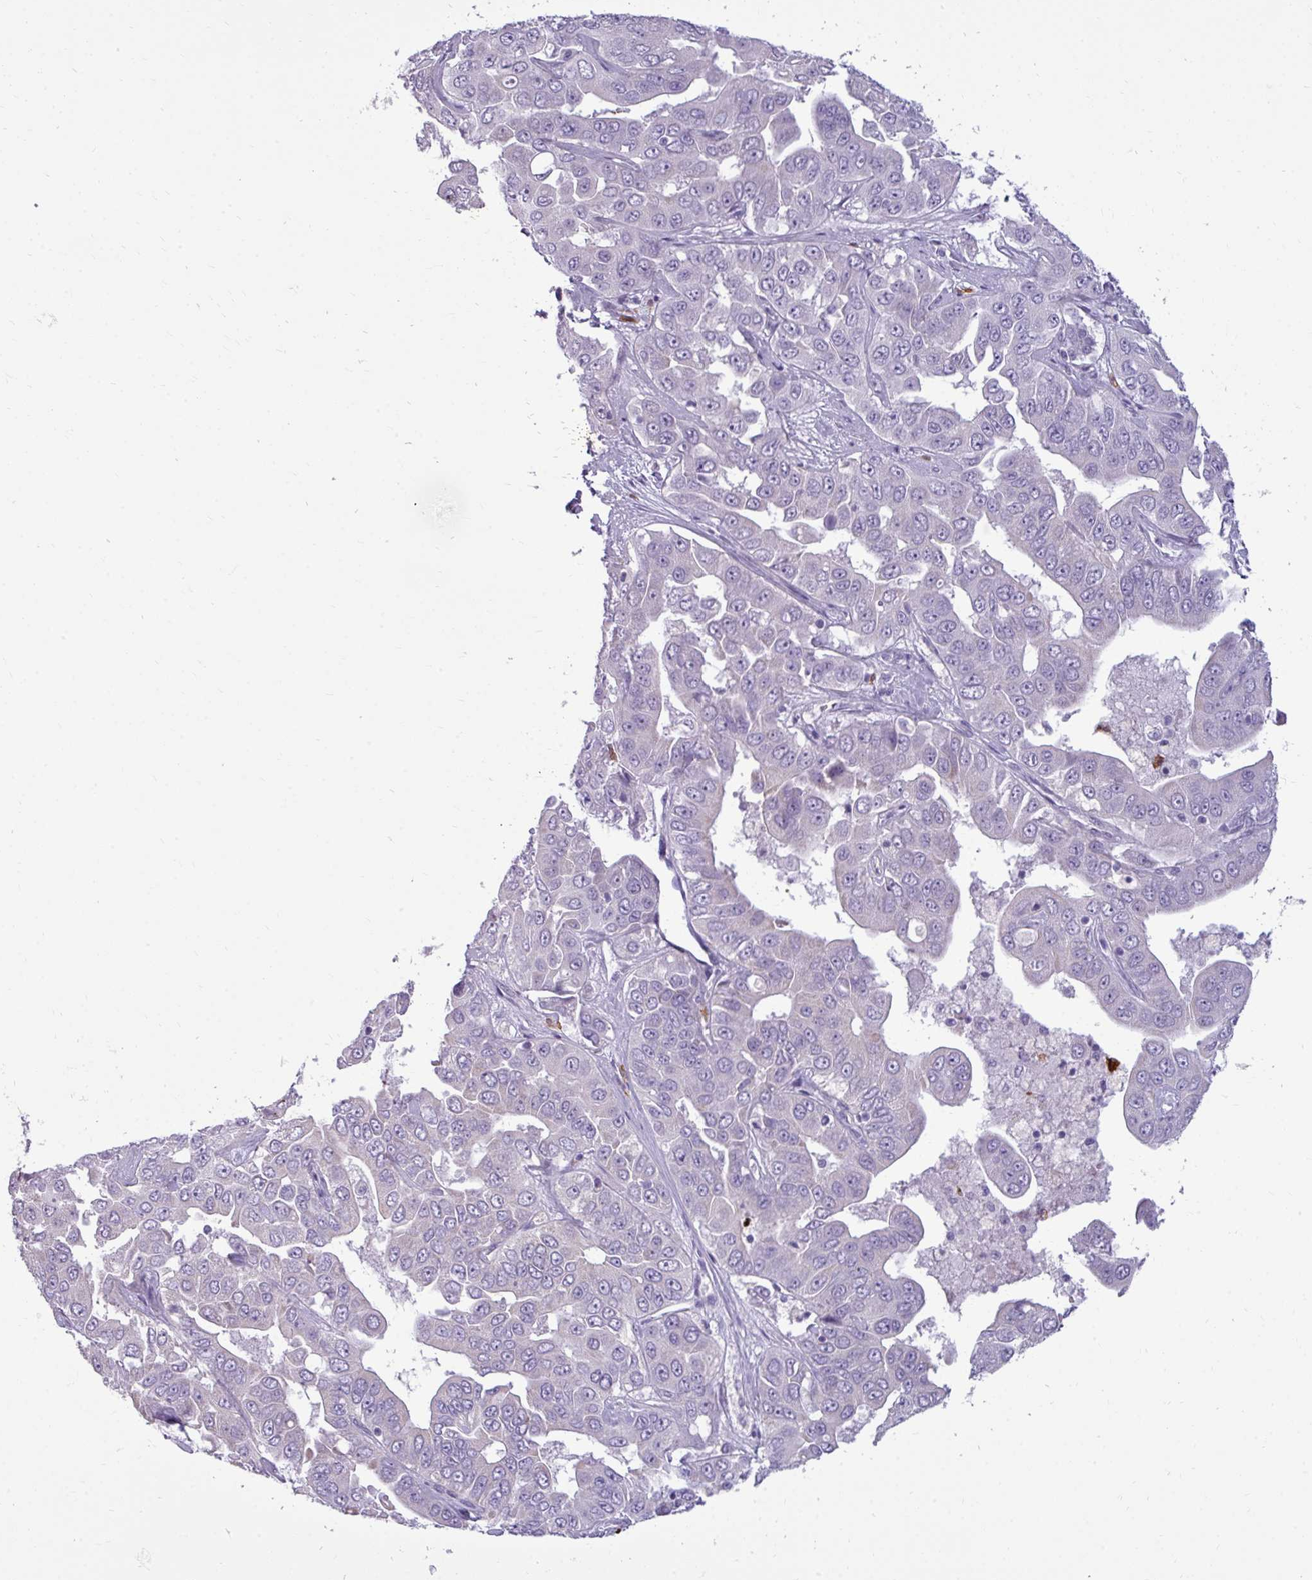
{"staining": {"intensity": "negative", "quantity": "none", "location": "none"}, "tissue": "liver cancer", "cell_type": "Tumor cells", "image_type": "cancer", "snomed": [{"axis": "morphology", "description": "Cholangiocarcinoma"}, {"axis": "topography", "description": "Liver"}], "caption": "Immunohistochemistry of cholangiocarcinoma (liver) displays no staining in tumor cells.", "gene": "TRIM39", "patient": {"sex": "female", "age": 52}}